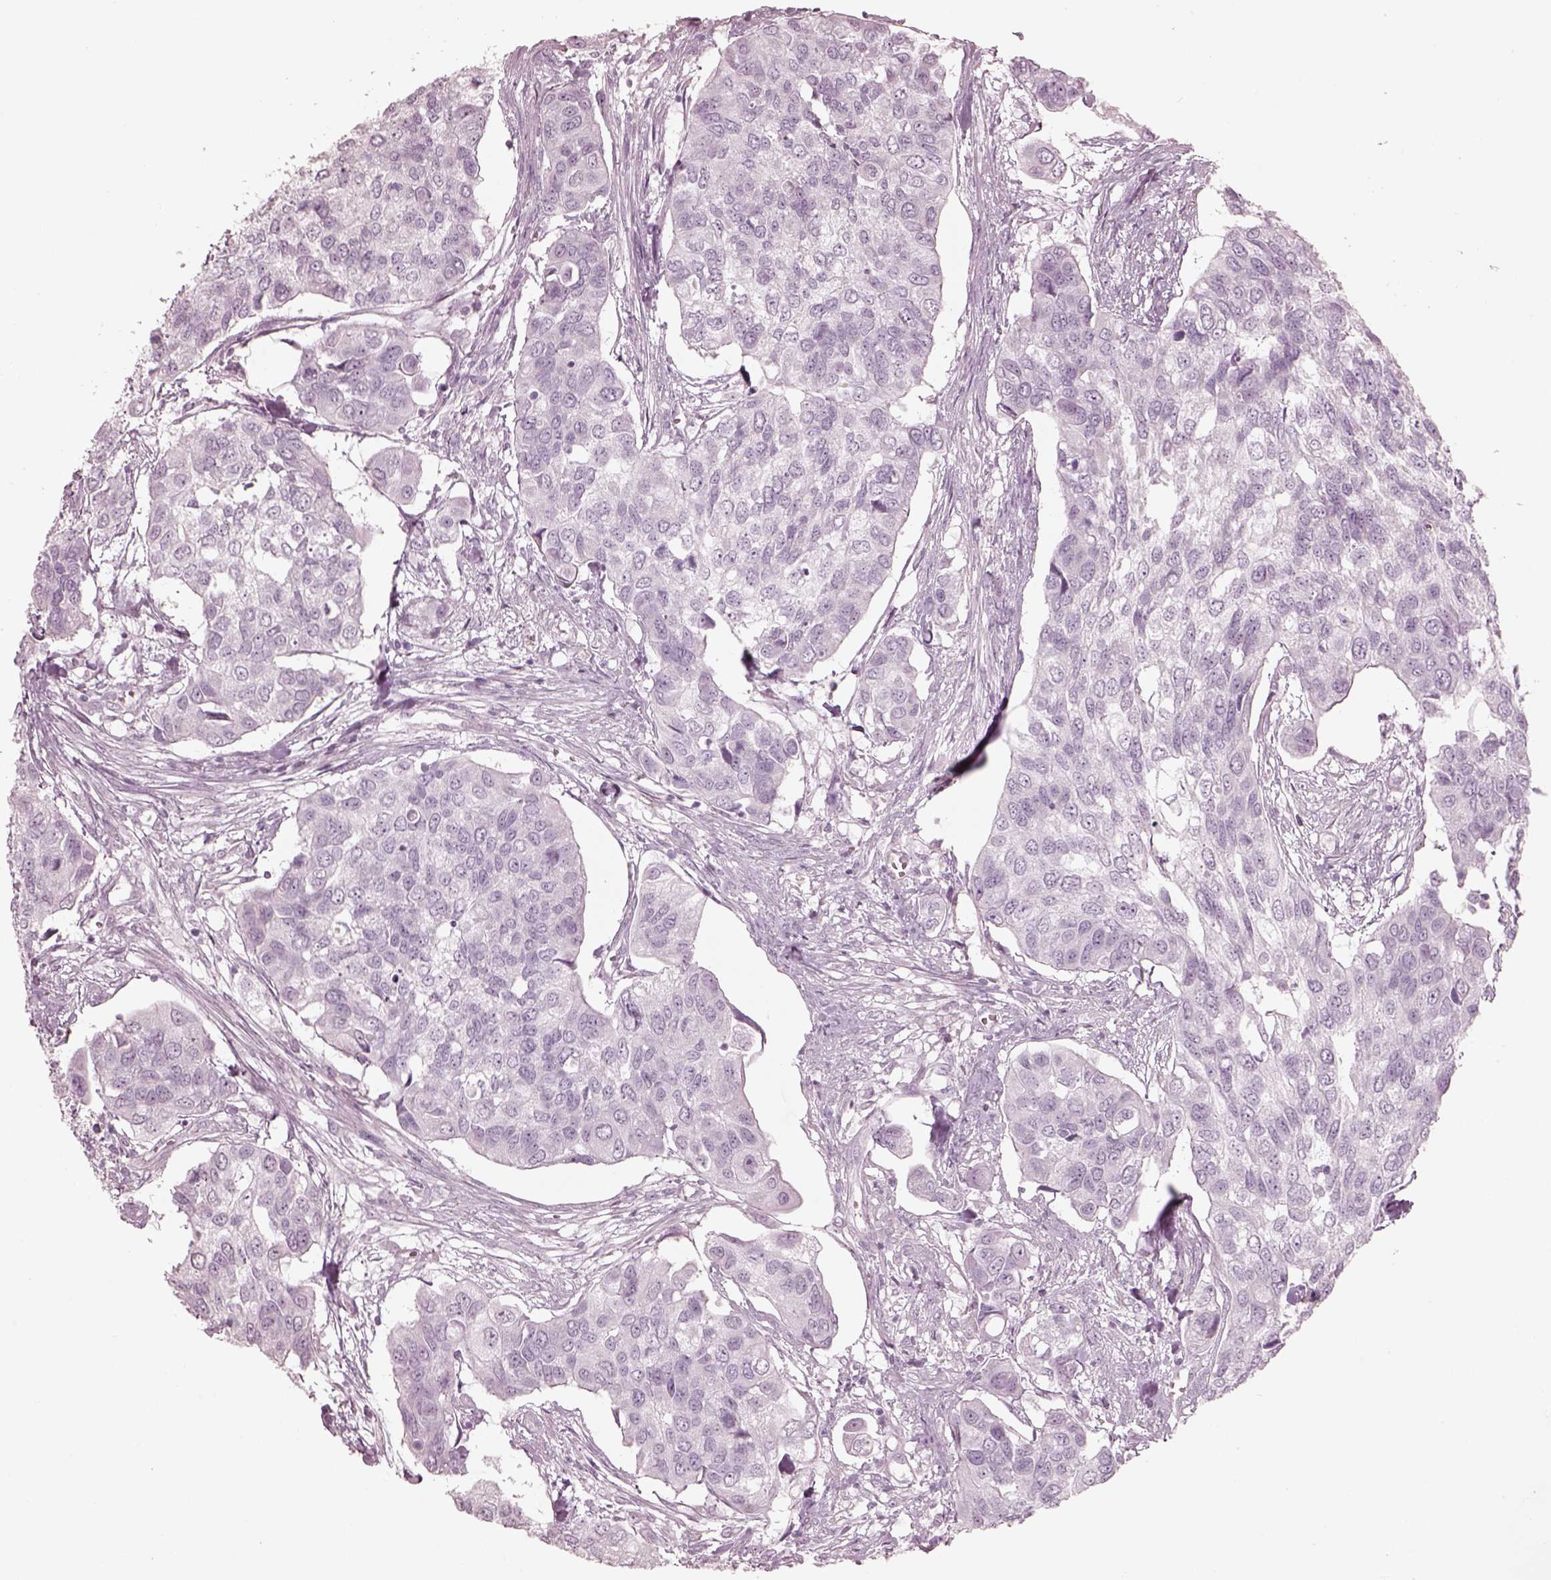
{"staining": {"intensity": "negative", "quantity": "none", "location": "none"}, "tissue": "urothelial cancer", "cell_type": "Tumor cells", "image_type": "cancer", "snomed": [{"axis": "morphology", "description": "Urothelial carcinoma, High grade"}, {"axis": "topography", "description": "Urinary bladder"}], "caption": "Tumor cells show no significant protein staining in high-grade urothelial carcinoma.", "gene": "KRTAP24-1", "patient": {"sex": "male", "age": 60}}